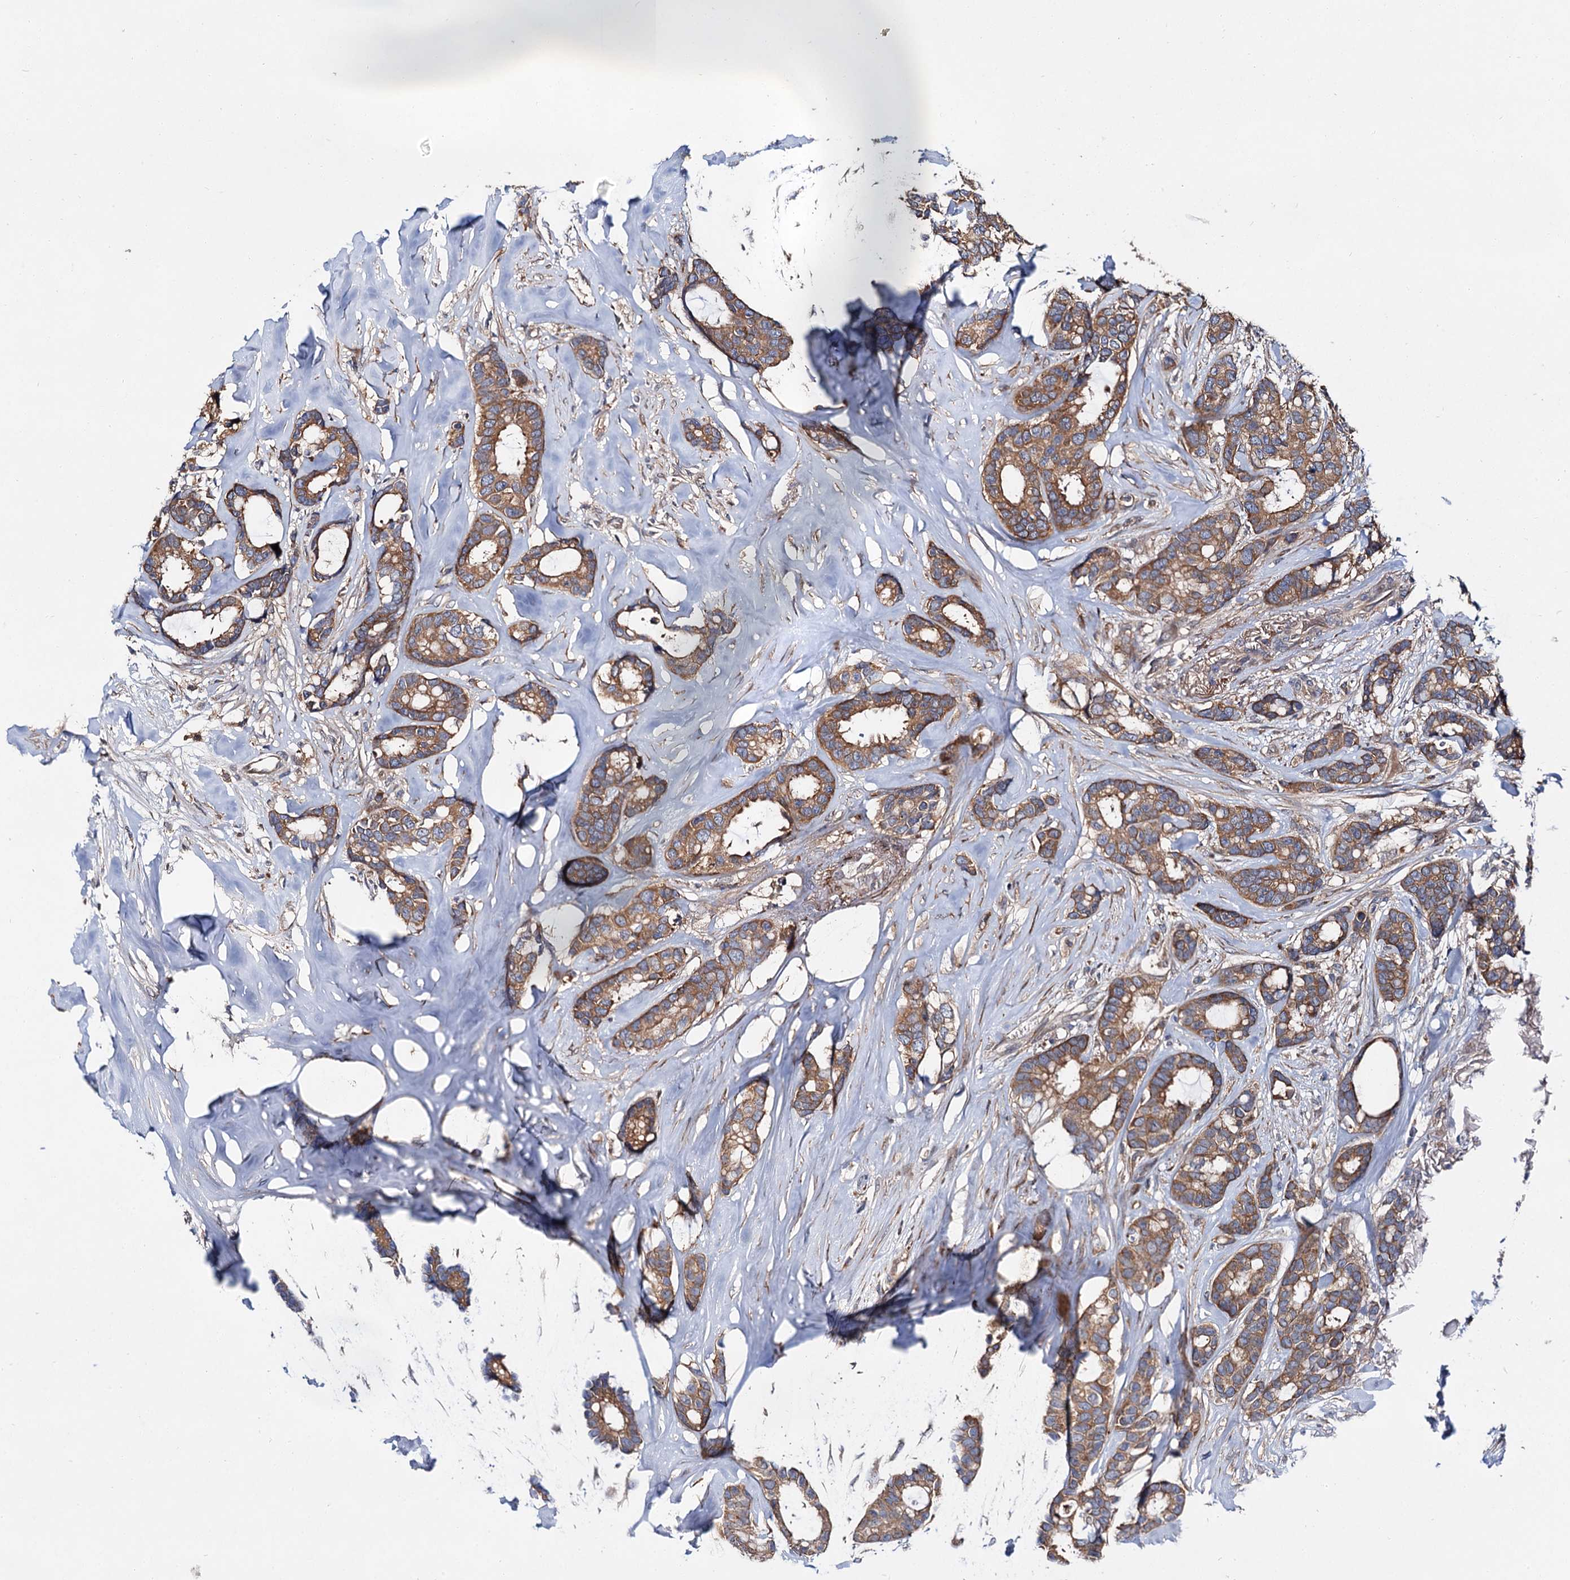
{"staining": {"intensity": "moderate", "quantity": ">75%", "location": "cytoplasmic/membranous"}, "tissue": "breast cancer", "cell_type": "Tumor cells", "image_type": "cancer", "snomed": [{"axis": "morphology", "description": "Duct carcinoma"}, {"axis": "topography", "description": "Breast"}], "caption": "Immunohistochemistry histopathology image of neoplastic tissue: human breast cancer stained using IHC displays medium levels of moderate protein expression localized specifically in the cytoplasmic/membranous of tumor cells, appearing as a cytoplasmic/membranous brown color.", "gene": "NAA25", "patient": {"sex": "female", "age": 87}}